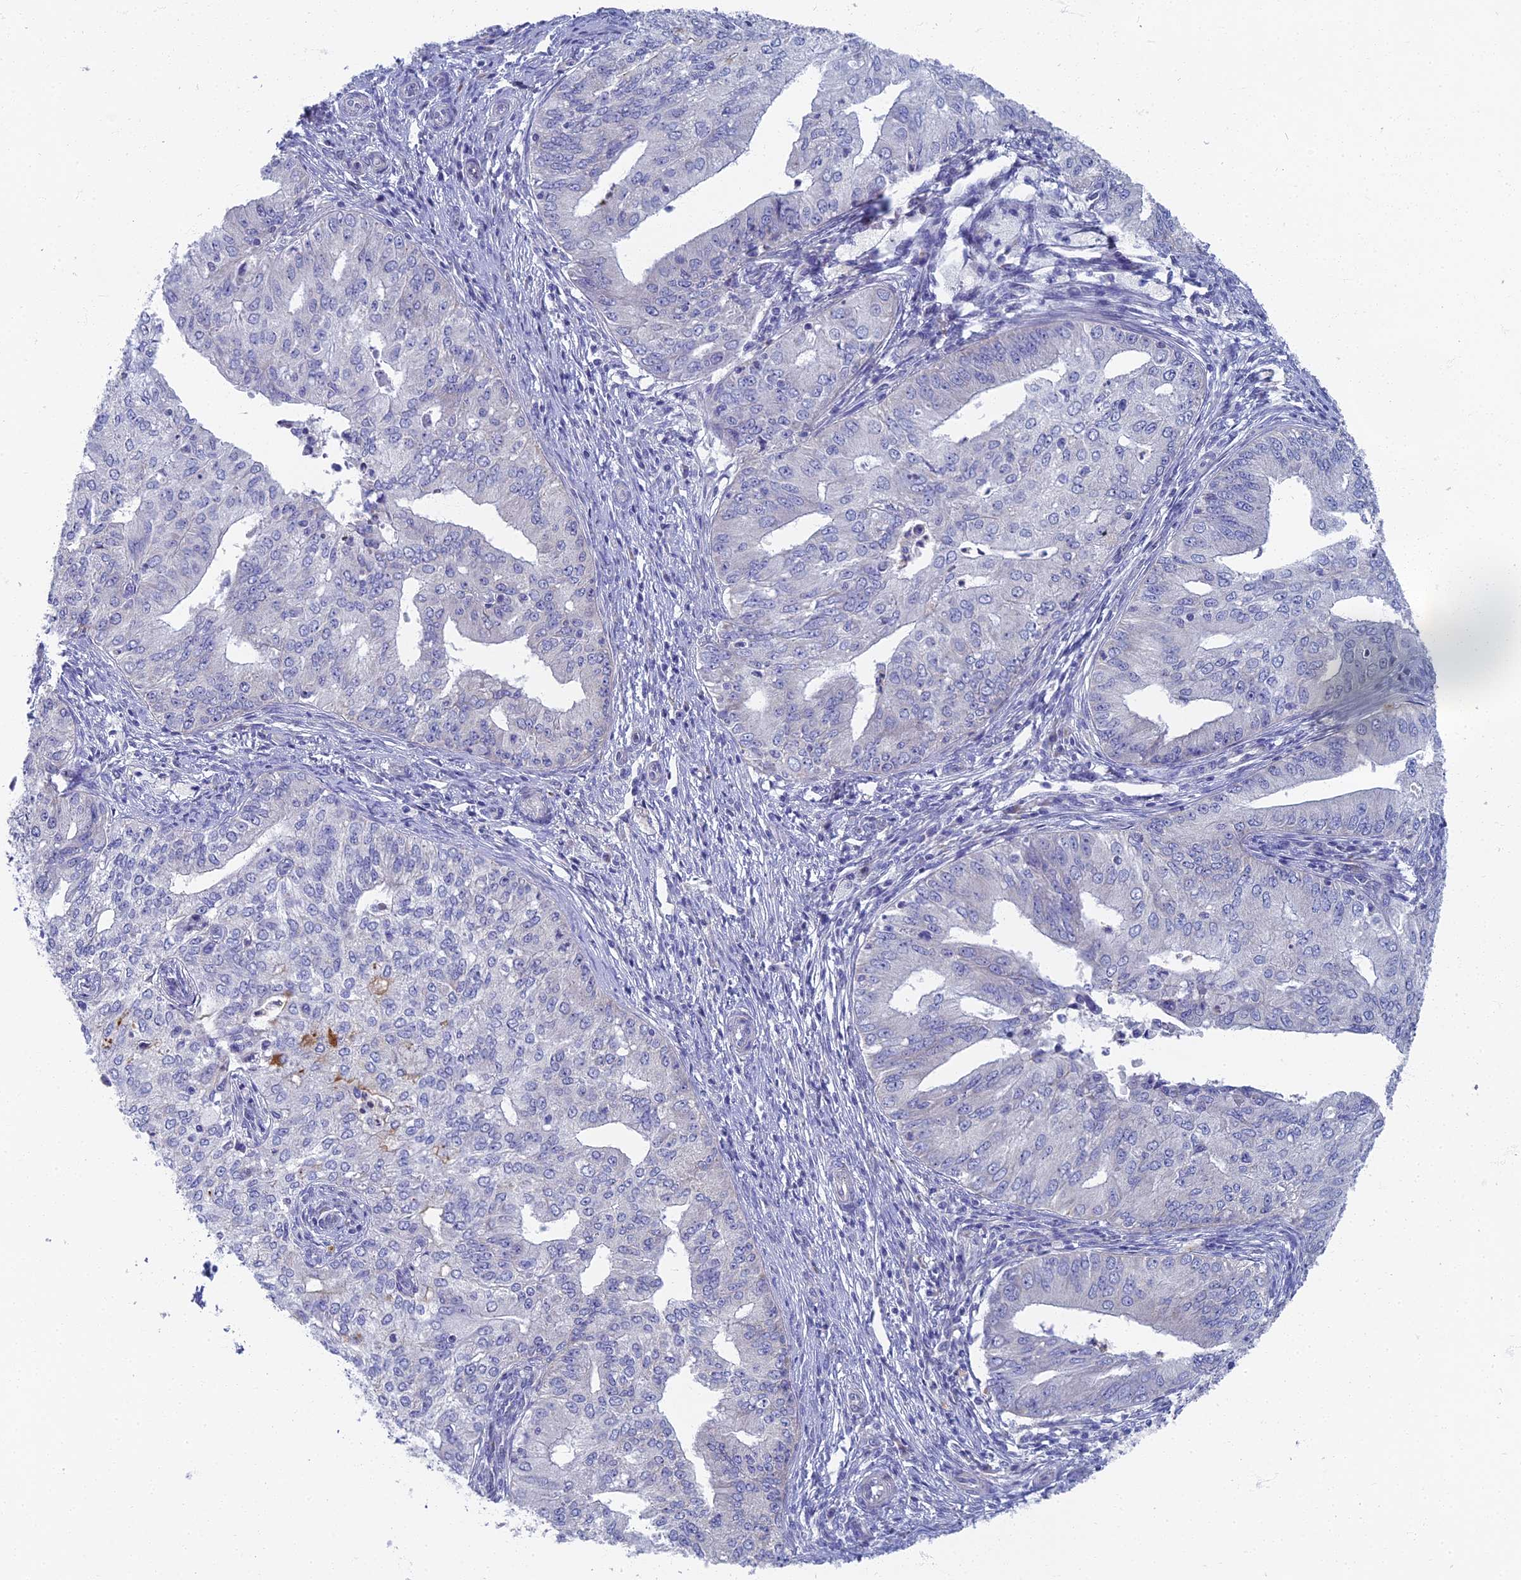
{"staining": {"intensity": "negative", "quantity": "none", "location": "none"}, "tissue": "endometrial cancer", "cell_type": "Tumor cells", "image_type": "cancer", "snomed": [{"axis": "morphology", "description": "Adenocarcinoma, NOS"}, {"axis": "topography", "description": "Endometrium"}], "caption": "The histopathology image shows no staining of tumor cells in endometrial adenocarcinoma.", "gene": "SPIN4", "patient": {"sex": "female", "age": 50}}